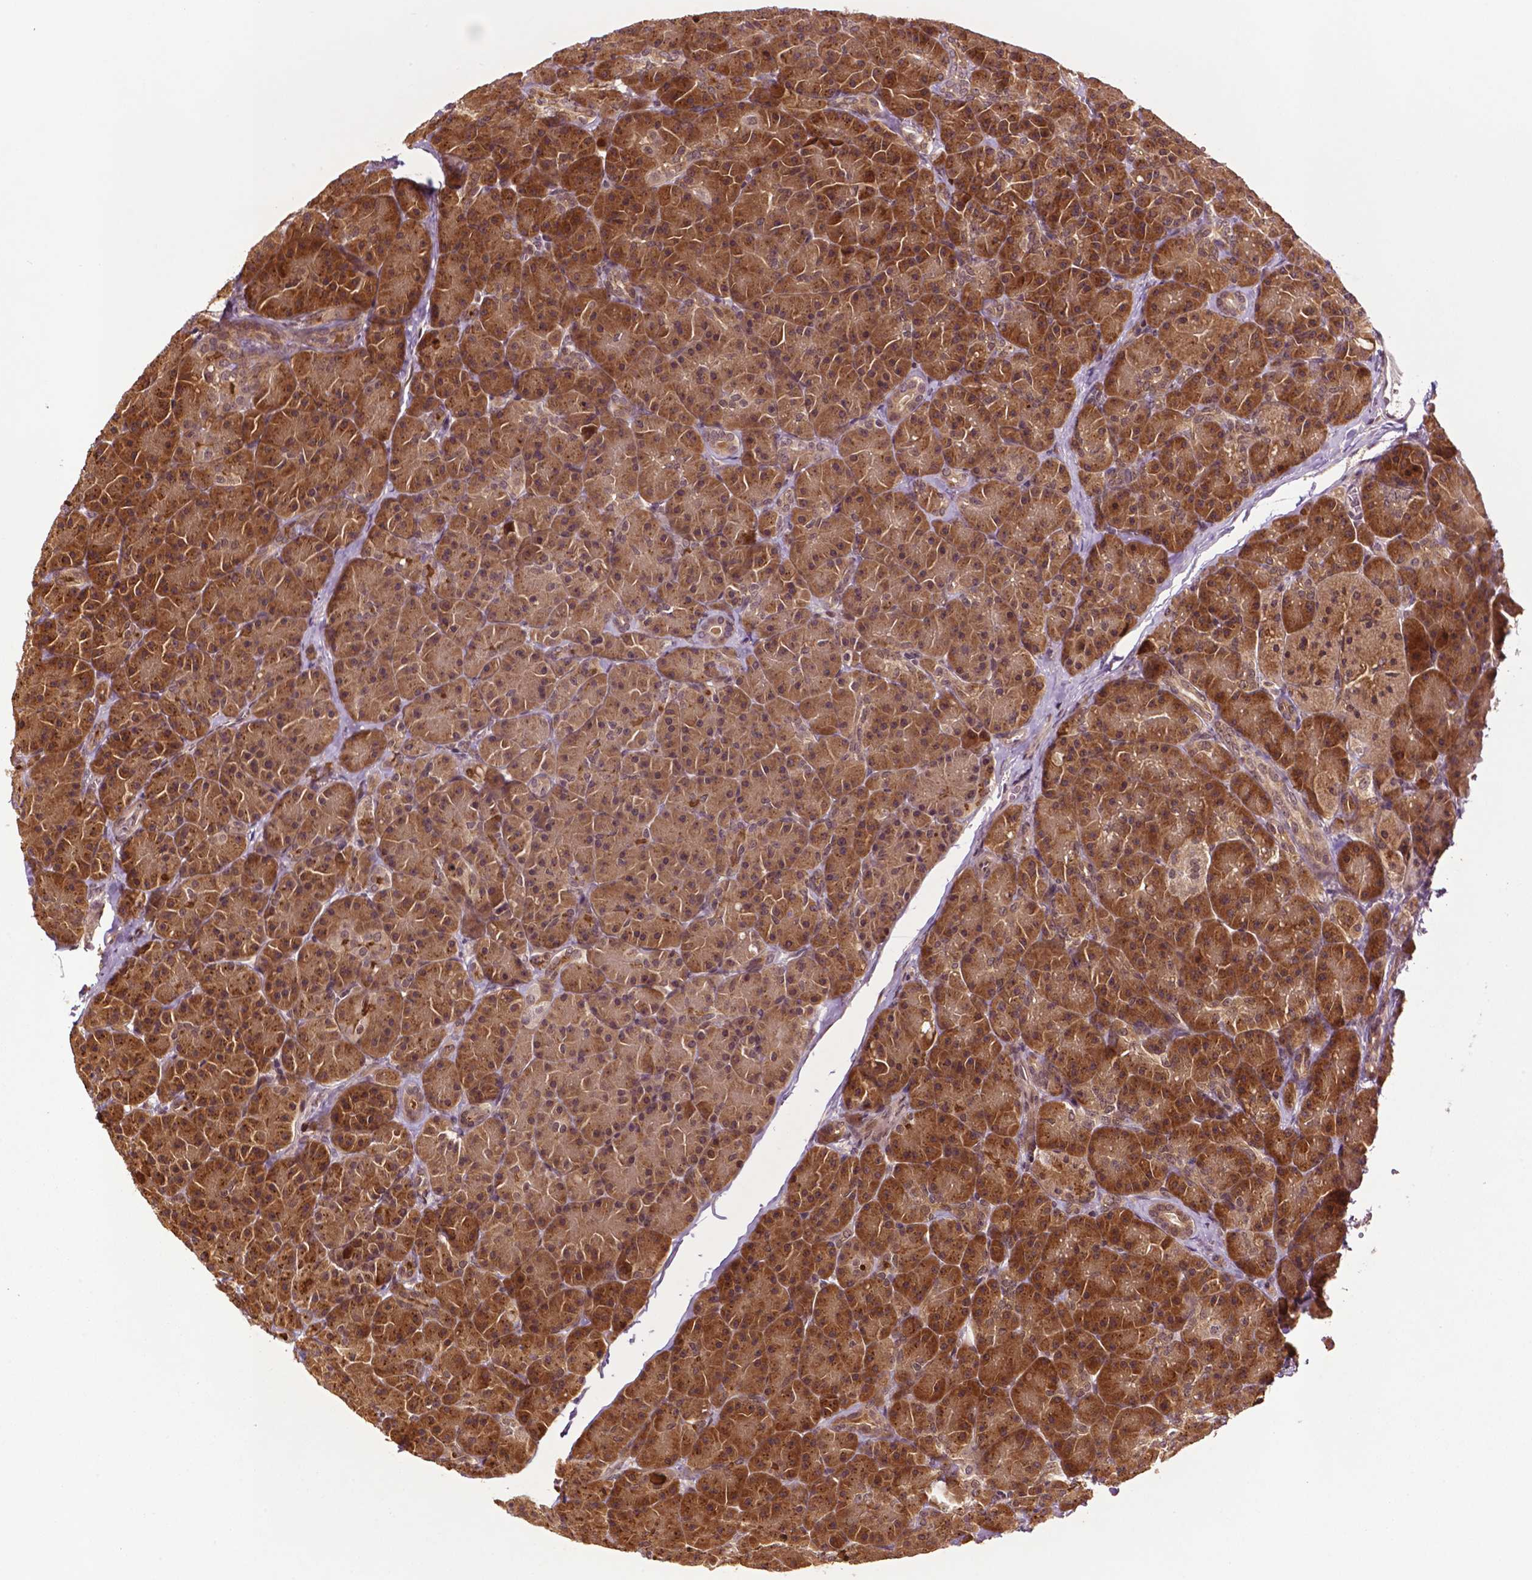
{"staining": {"intensity": "moderate", "quantity": ">75%", "location": "cytoplasmic/membranous,nuclear"}, "tissue": "pancreas", "cell_type": "Exocrine glandular cells", "image_type": "normal", "snomed": [{"axis": "morphology", "description": "Normal tissue, NOS"}, {"axis": "topography", "description": "Pancreas"}], "caption": "Immunohistochemistry (IHC) (DAB) staining of normal human pancreas demonstrates moderate cytoplasmic/membranous,nuclear protein staining in about >75% of exocrine glandular cells.", "gene": "TMX2", "patient": {"sex": "male", "age": 57}}